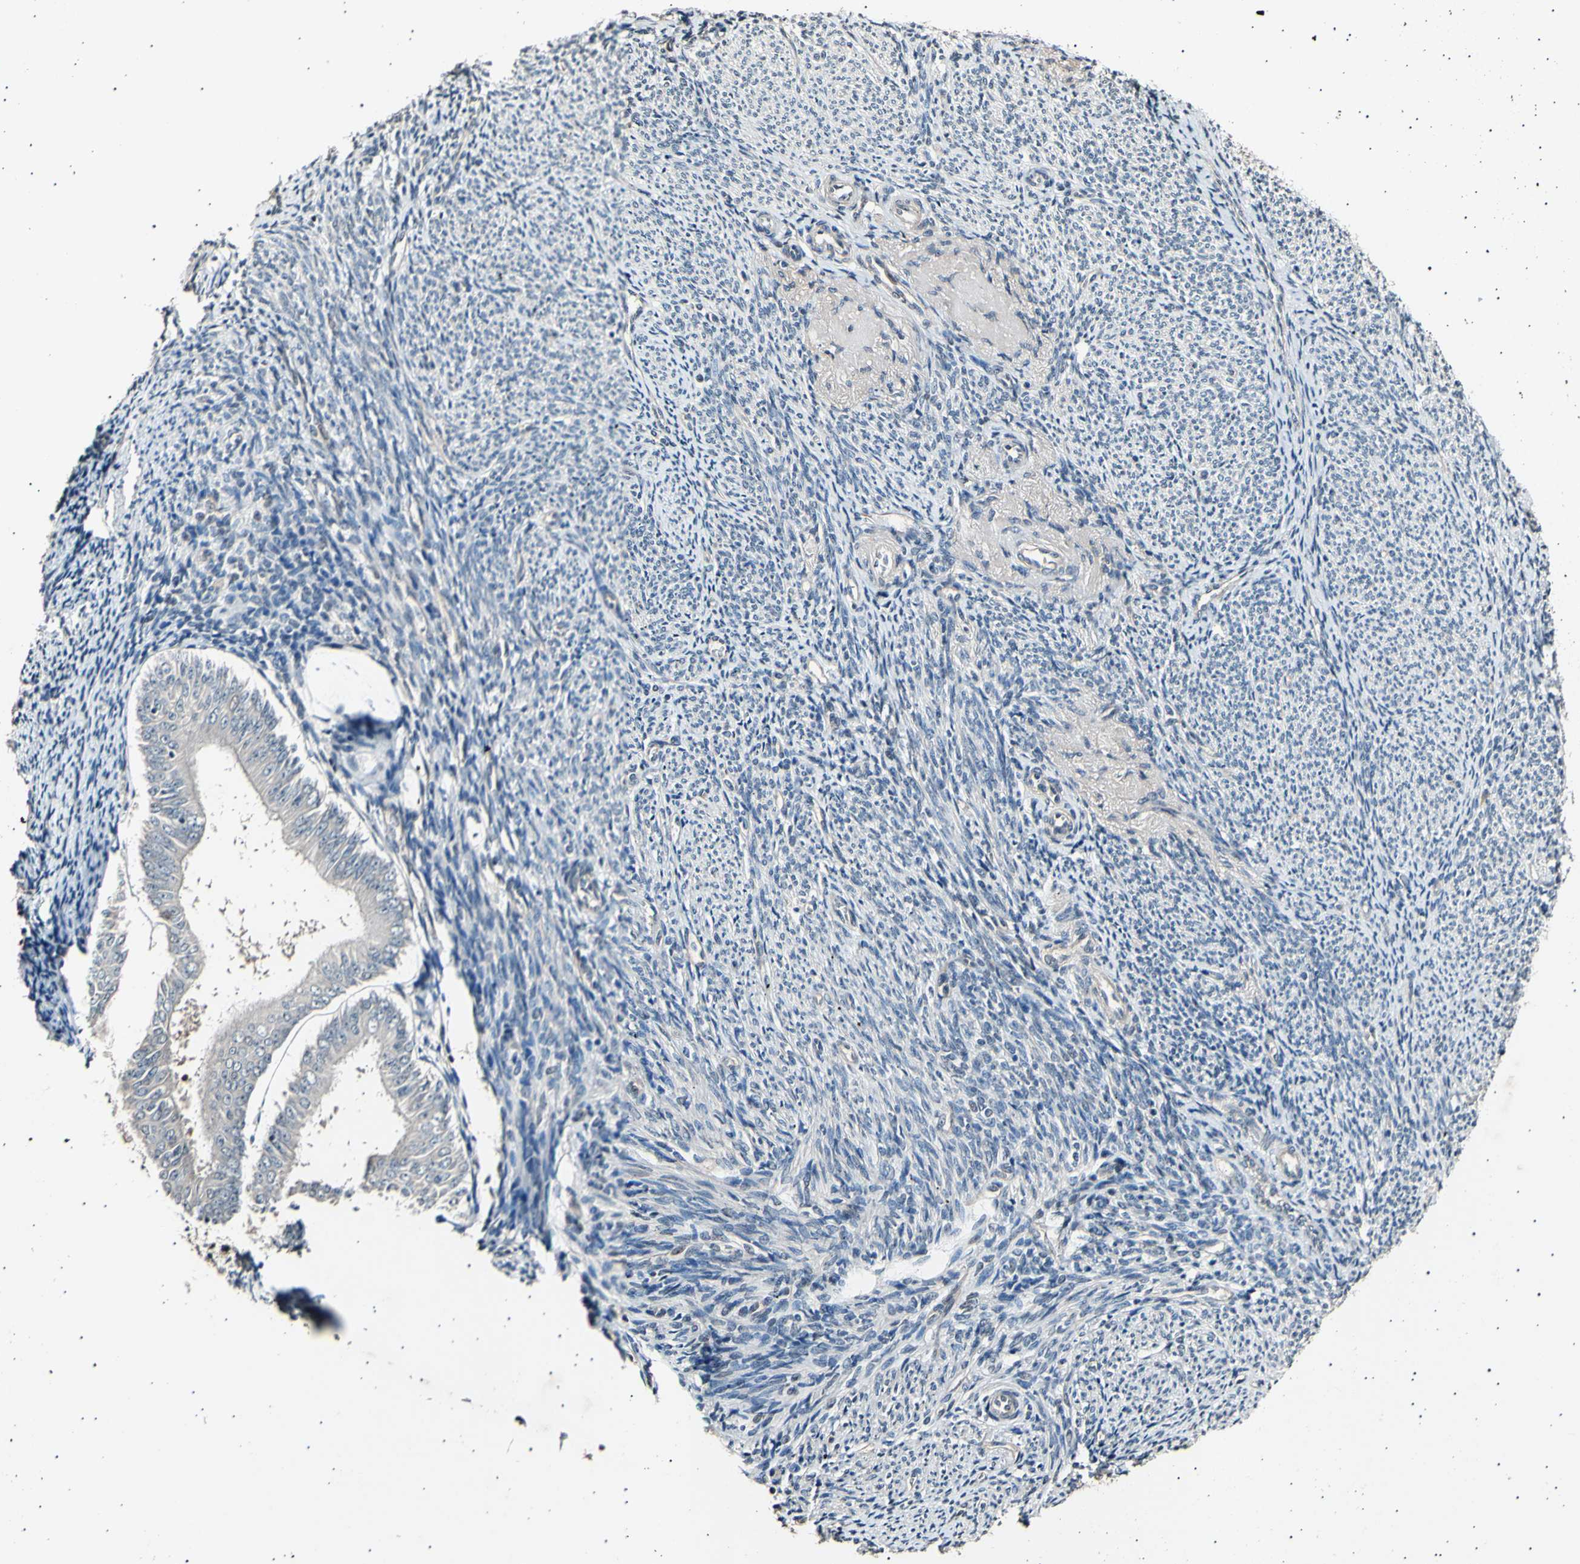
{"staining": {"intensity": "negative", "quantity": "none", "location": "none"}, "tissue": "endometrial cancer", "cell_type": "Tumor cells", "image_type": "cancer", "snomed": [{"axis": "morphology", "description": "Adenocarcinoma, NOS"}, {"axis": "topography", "description": "Endometrium"}], "caption": "Tumor cells are negative for protein expression in human adenocarcinoma (endometrial).", "gene": "AK1", "patient": {"sex": "female", "age": 63}}